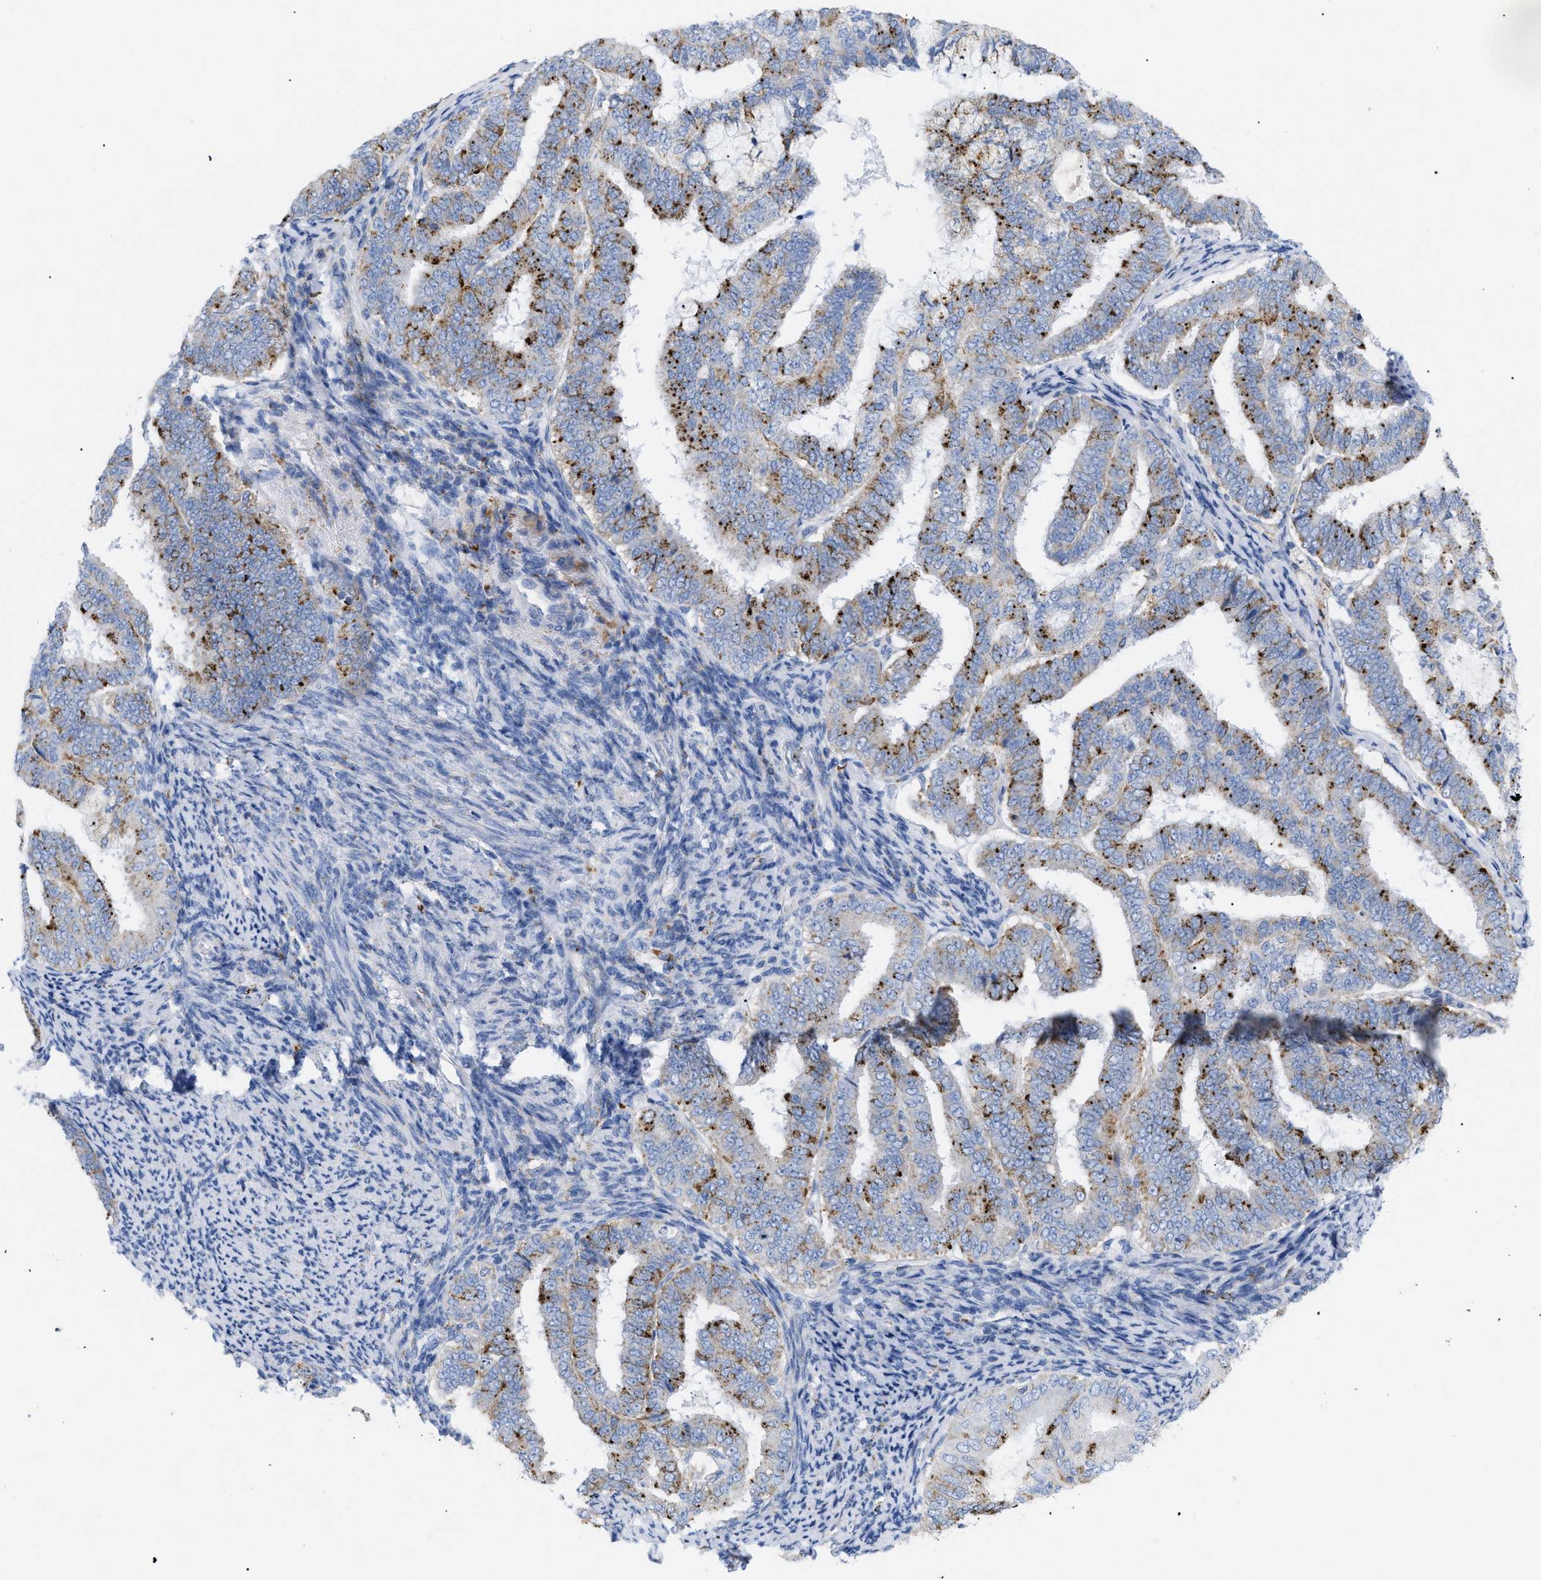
{"staining": {"intensity": "strong", "quantity": "25%-75%", "location": "cytoplasmic/membranous"}, "tissue": "endometrial cancer", "cell_type": "Tumor cells", "image_type": "cancer", "snomed": [{"axis": "morphology", "description": "Adenocarcinoma, NOS"}, {"axis": "topography", "description": "Endometrium"}], "caption": "DAB (3,3'-diaminobenzidine) immunohistochemical staining of endometrial cancer (adenocarcinoma) reveals strong cytoplasmic/membranous protein staining in approximately 25%-75% of tumor cells. The protein of interest is shown in brown color, while the nuclei are stained blue.", "gene": "DRAM2", "patient": {"sex": "female", "age": 63}}